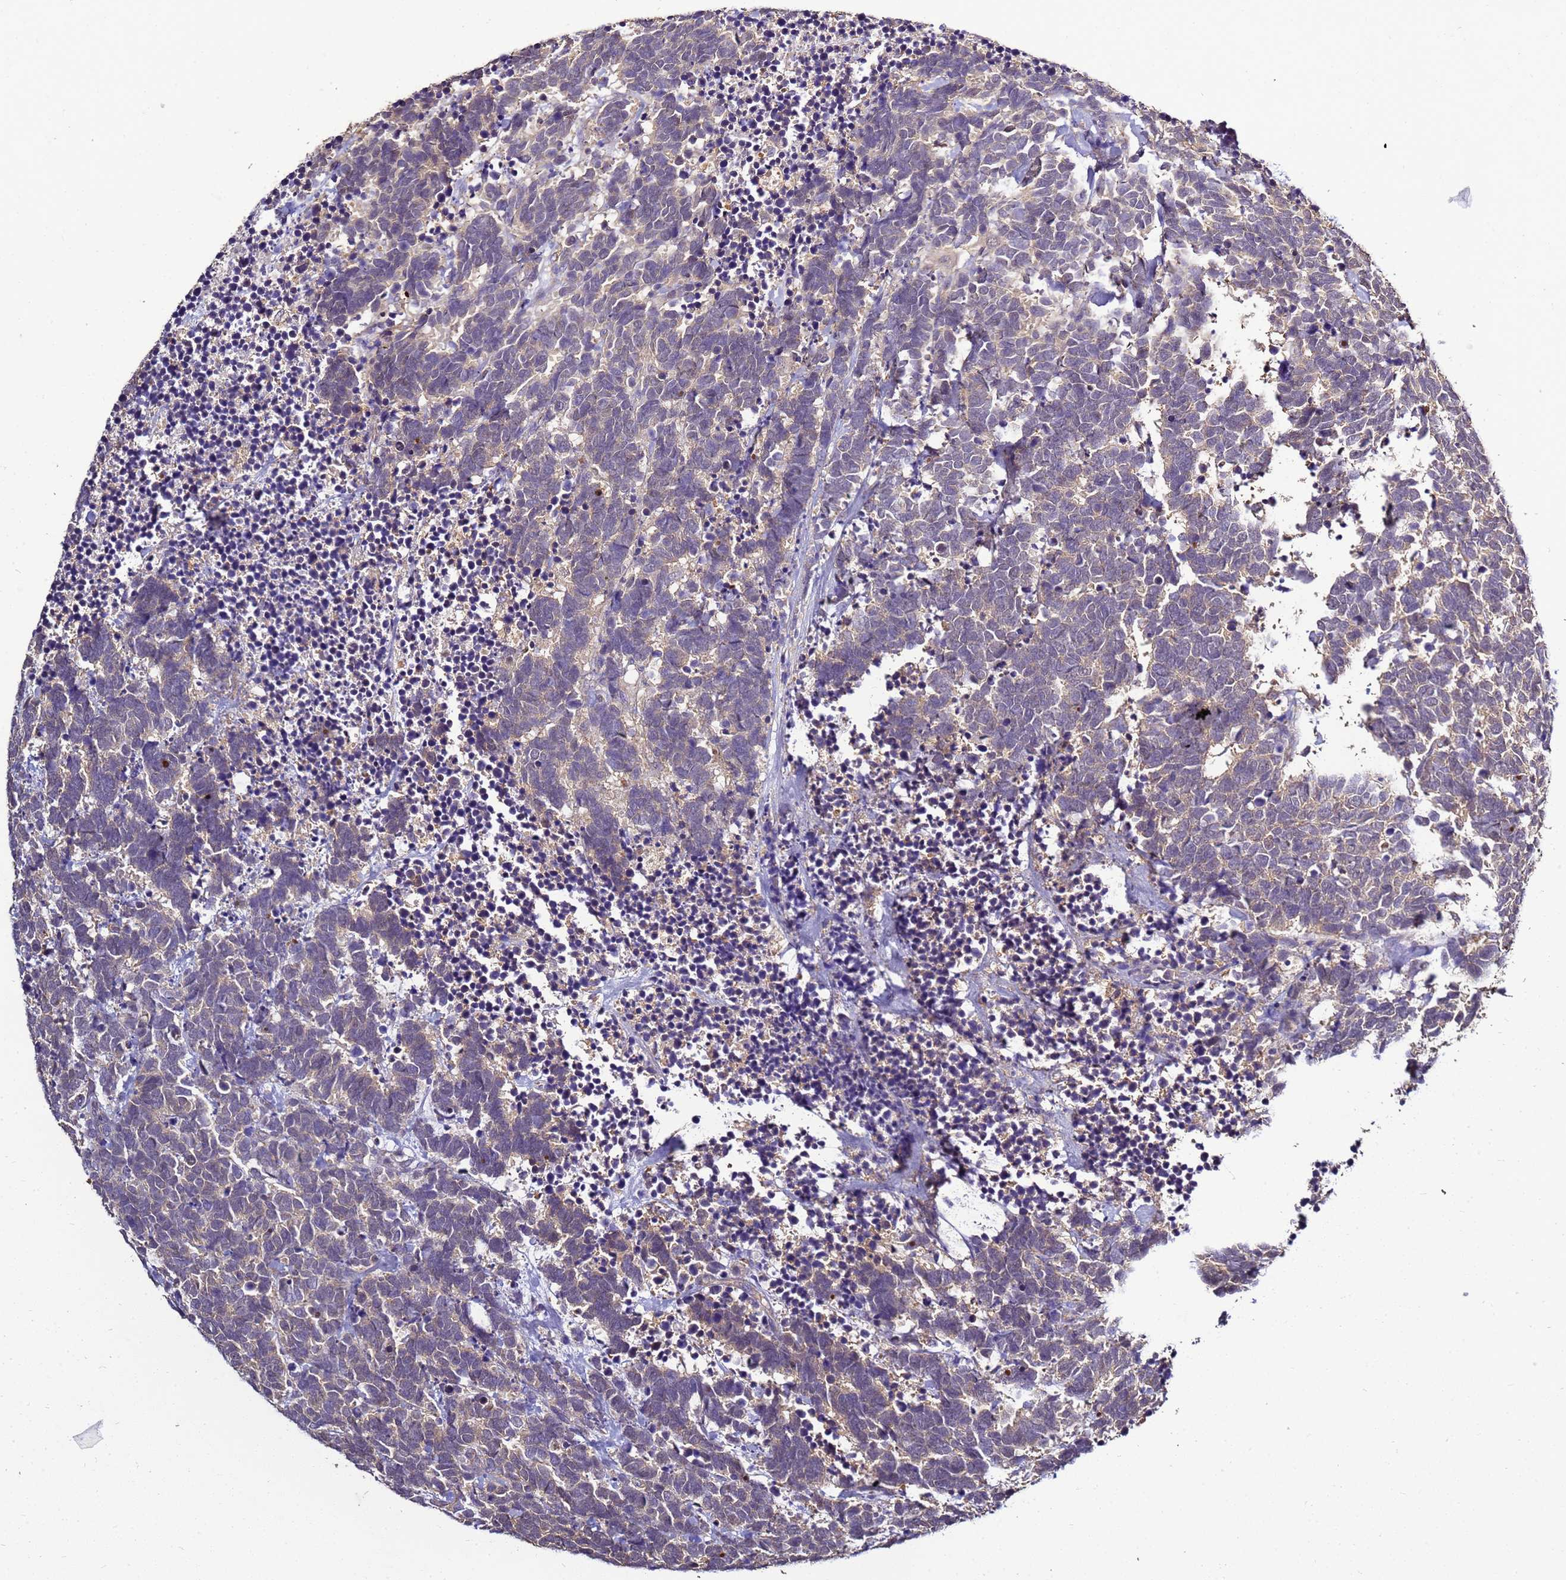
{"staining": {"intensity": "weak", "quantity": "<25%", "location": "cytoplasmic/membranous"}, "tissue": "carcinoid", "cell_type": "Tumor cells", "image_type": "cancer", "snomed": [{"axis": "morphology", "description": "Carcinoma, NOS"}, {"axis": "morphology", "description": "Carcinoid, malignant, NOS"}, {"axis": "topography", "description": "Urinary bladder"}], "caption": "The photomicrograph reveals no staining of tumor cells in carcinoid (malignant).", "gene": "ENOPH1", "patient": {"sex": "male", "age": 57}}